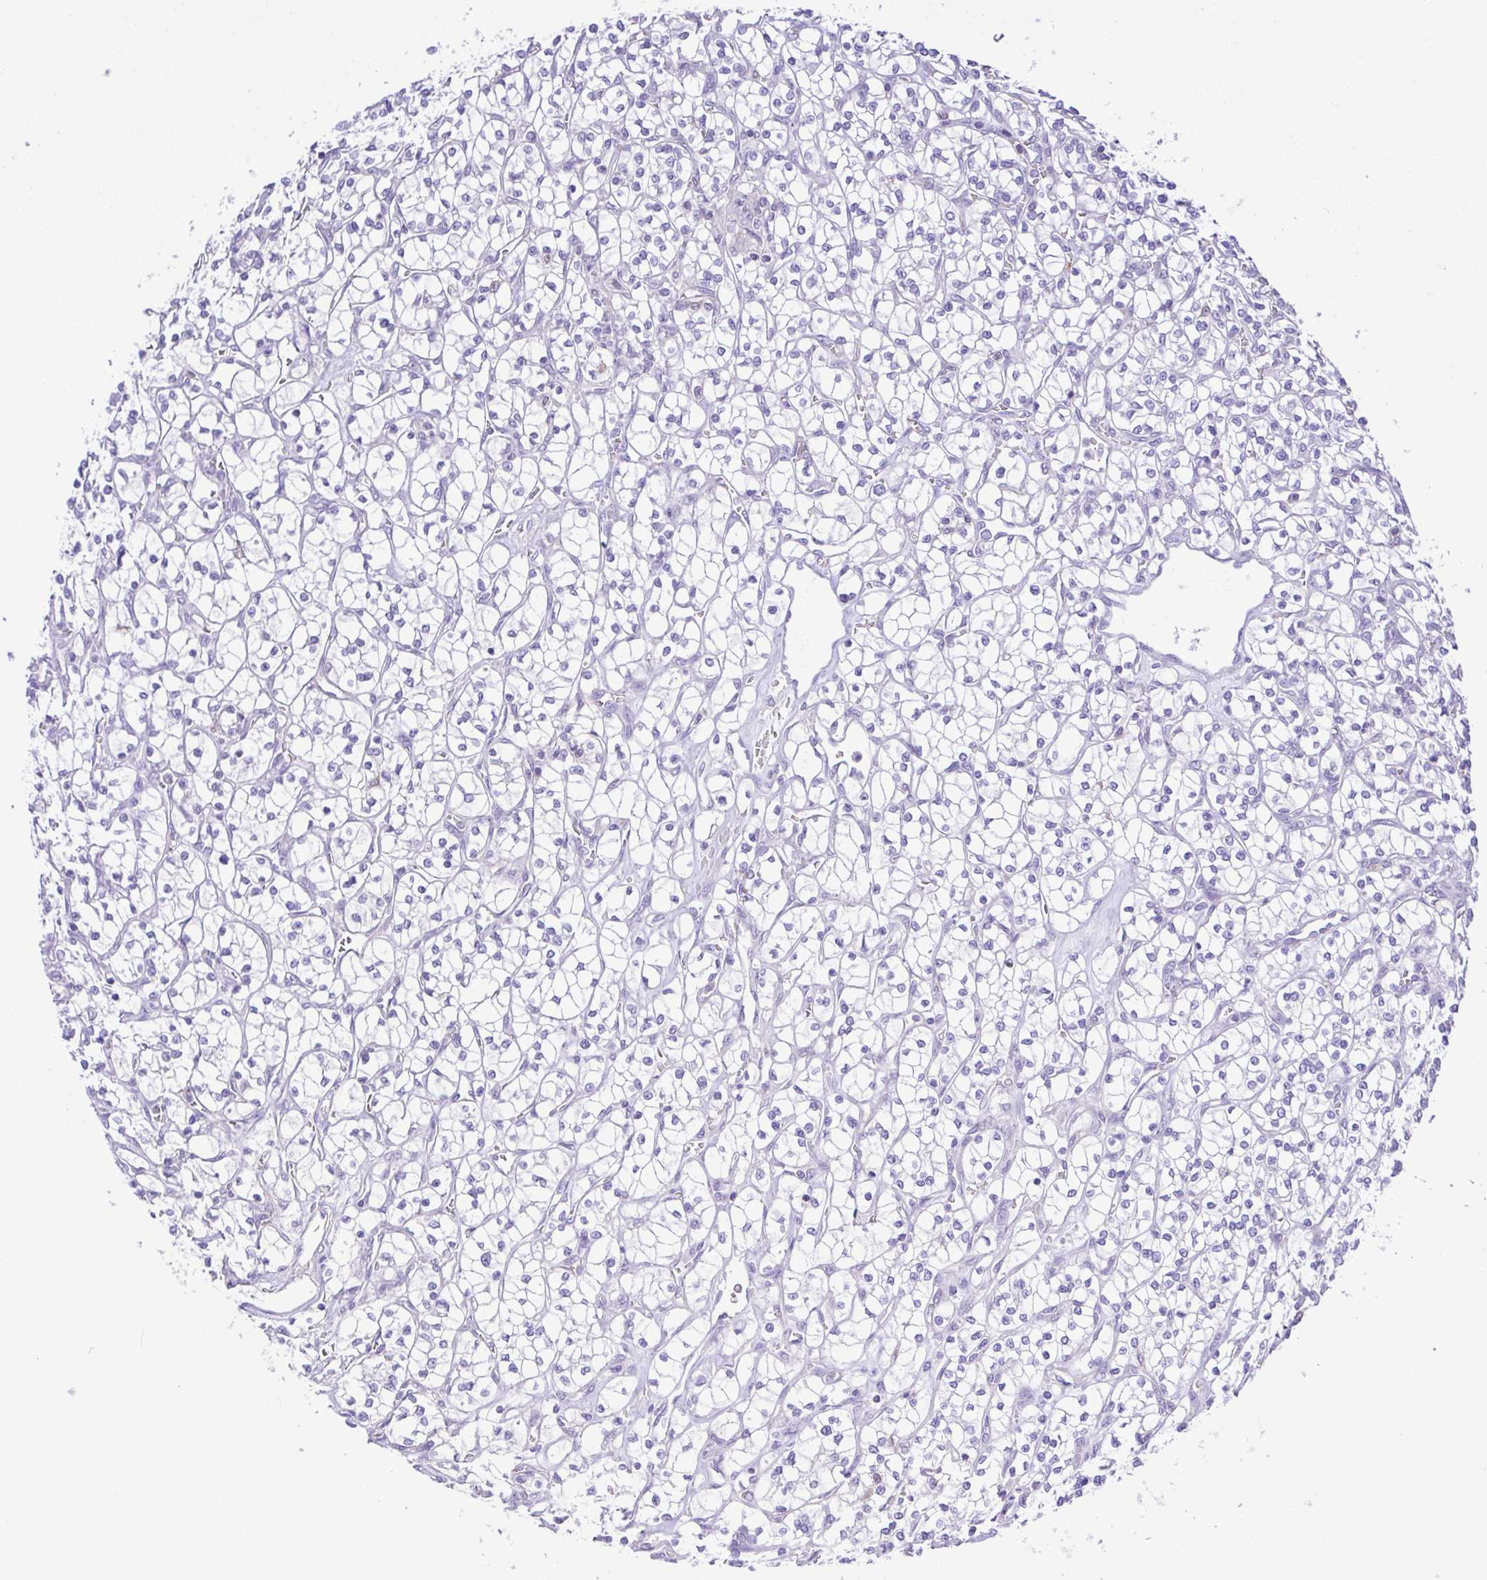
{"staining": {"intensity": "negative", "quantity": "none", "location": "none"}, "tissue": "renal cancer", "cell_type": "Tumor cells", "image_type": "cancer", "snomed": [{"axis": "morphology", "description": "Adenocarcinoma, NOS"}, {"axis": "topography", "description": "Kidney"}], "caption": "This is an immunohistochemistry photomicrograph of human renal cancer (adenocarcinoma). There is no positivity in tumor cells.", "gene": "CYP17A1", "patient": {"sex": "female", "age": 64}}